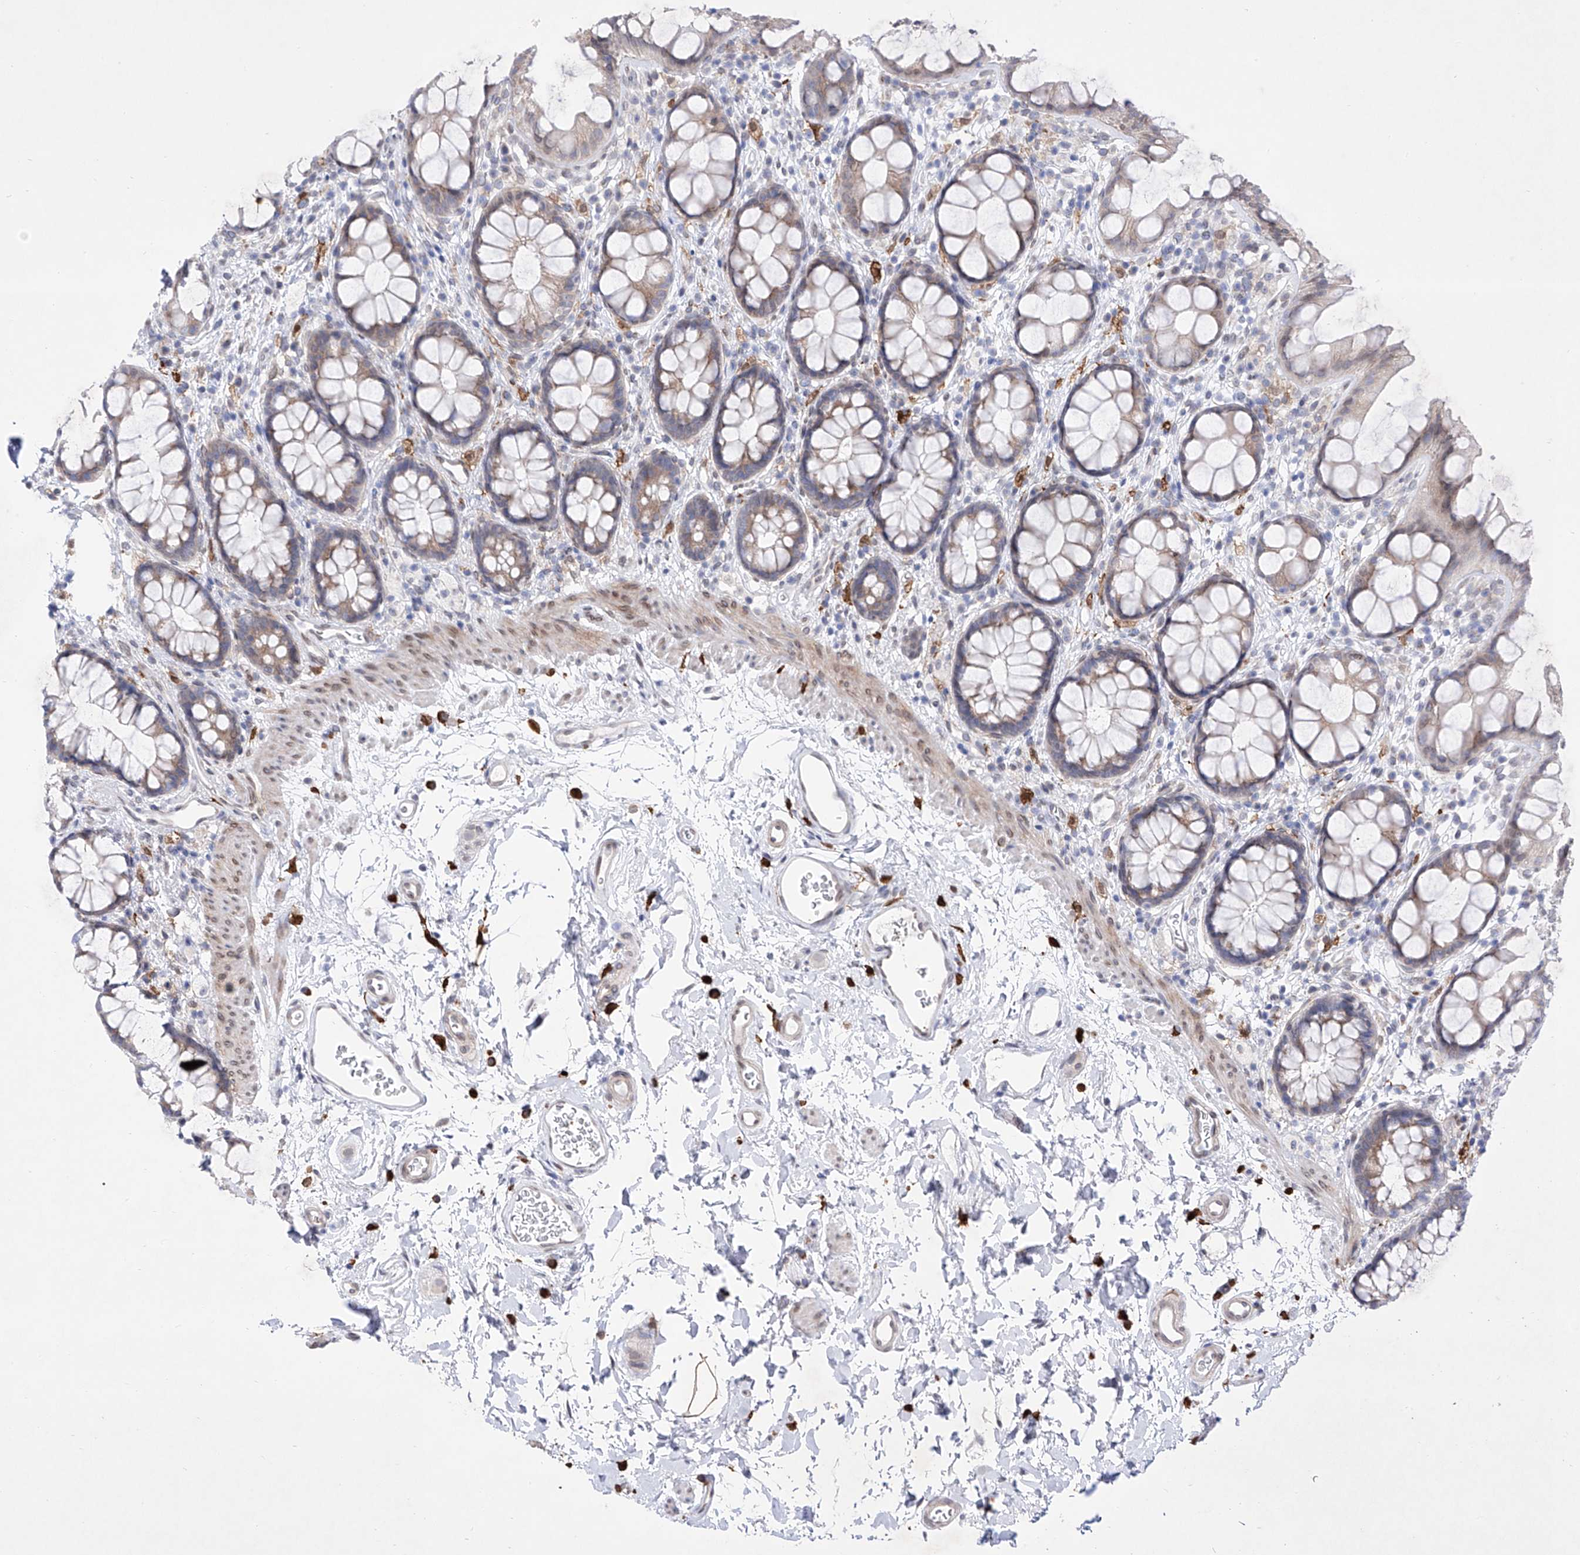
{"staining": {"intensity": "weak", "quantity": "25%-75%", "location": "cytoplasmic/membranous"}, "tissue": "rectum", "cell_type": "Glandular cells", "image_type": "normal", "snomed": [{"axis": "morphology", "description": "Normal tissue, NOS"}, {"axis": "topography", "description": "Rectum"}], "caption": "Immunohistochemistry (IHC) micrograph of unremarkable human rectum stained for a protein (brown), which displays low levels of weak cytoplasmic/membranous positivity in approximately 25%-75% of glandular cells.", "gene": "LCLAT1", "patient": {"sex": "female", "age": 65}}